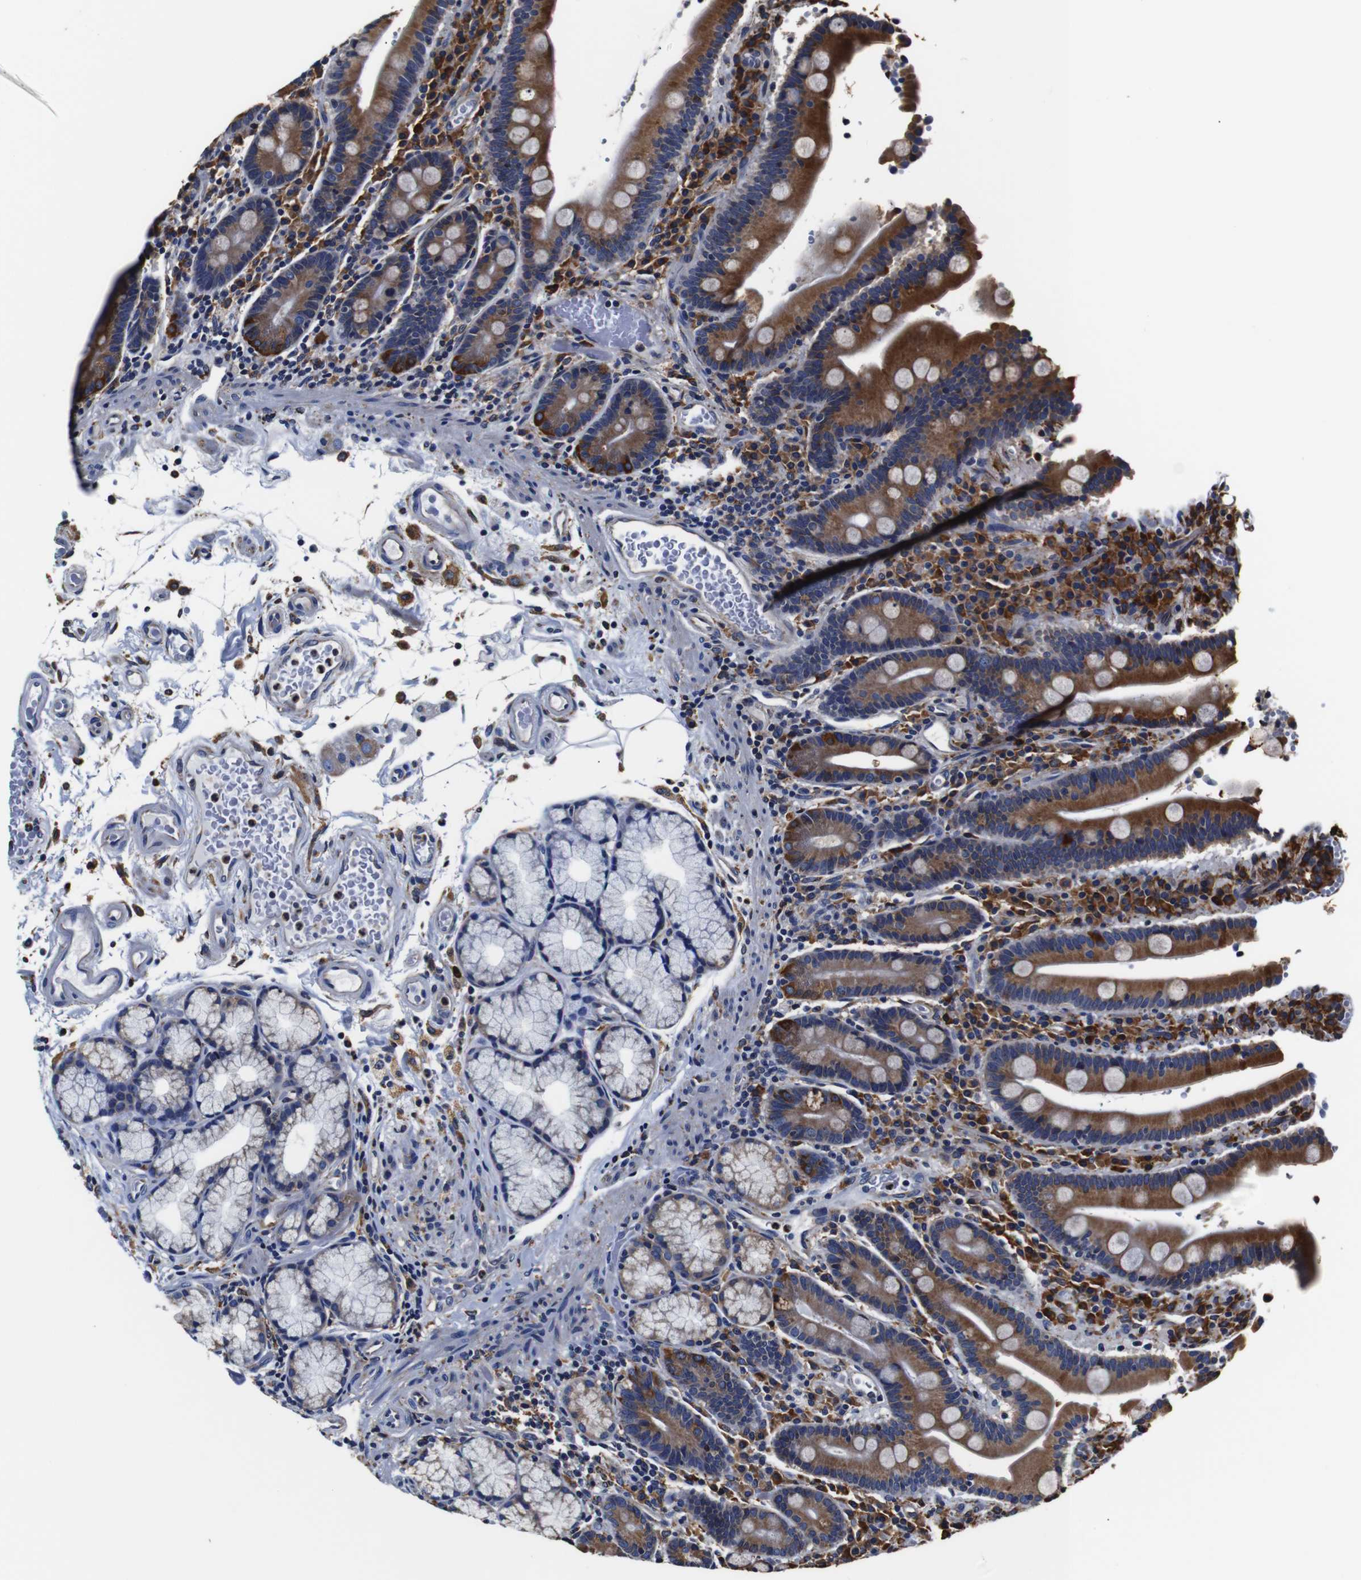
{"staining": {"intensity": "strong", "quantity": ">75%", "location": "cytoplasmic/membranous"}, "tissue": "duodenum", "cell_type": "Glandular cells", "image_type": "normal", "snomed": [{"axis": "morphology", "description": "Normal tissue, NOS"}, {"axis": "topography", "description": "Small intestine, NOS"}], "caption": "Protein expression by immunohistochemistry exhibits strong cytoplasmic/membranous expression in approximately >75% of glandular cells in benign duodenum. Ihc stains the protein of interest in brown and the nuclei are stained blue.", "gene": "PPIB", "patient": {"sex": "female", "age": 71}}